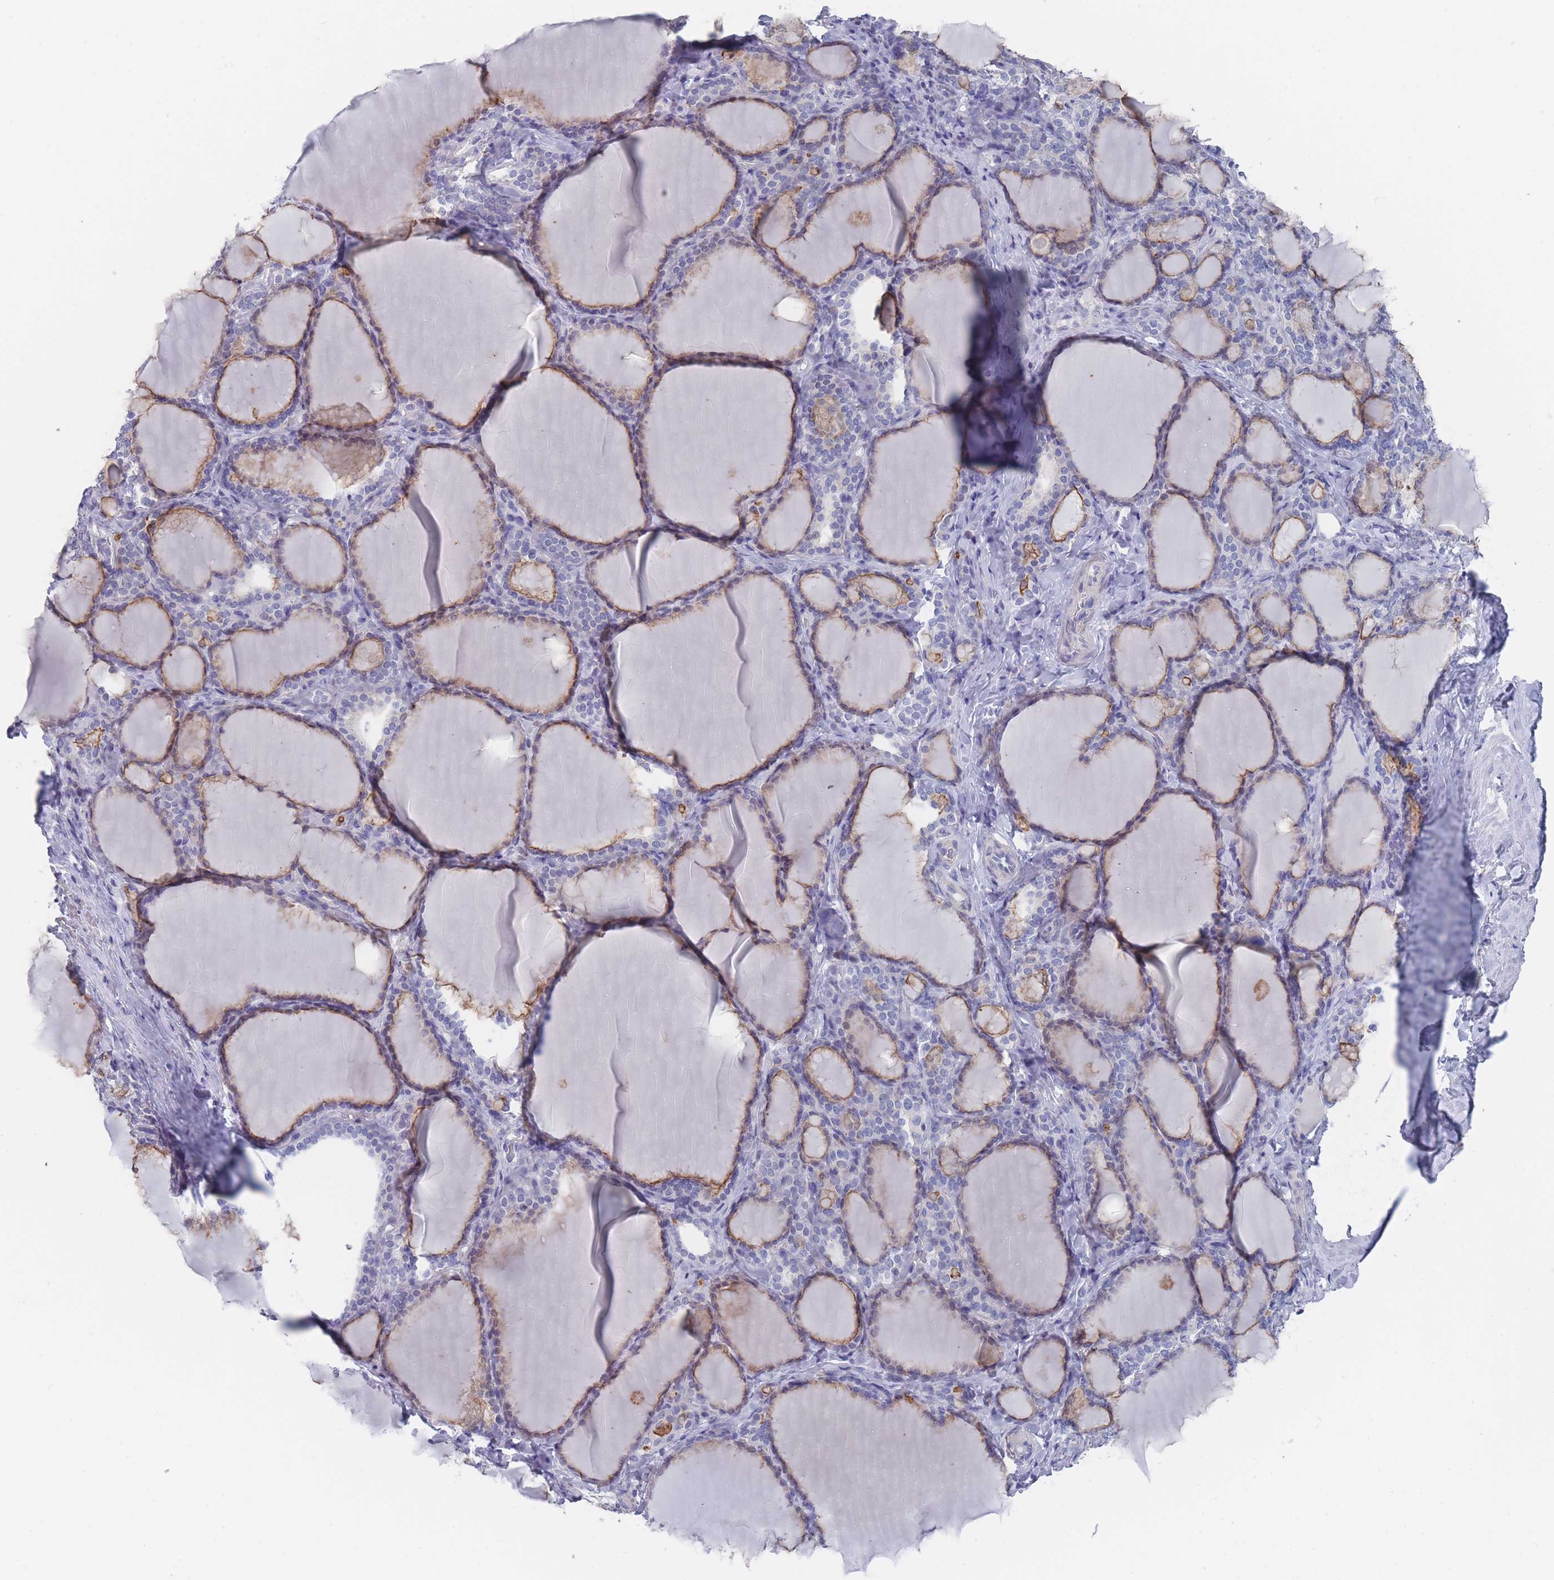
{"staining": {"intensity": "weak", "quantity": "<25%", "location": "cytoplasmic/membranous"}, "tissue": "thyroid gland", "cell_type": "Glandular cells", "image_type": "normal", "snomed": [{"axis": "morphology", "description": "Normal tissue, NOS"}, {"axis": "topography", "description": "Thyroid gland"}], "caption": "IHC histopathology image of unremarkable thyroid gland: human thyroid gland stained with DAB reveals no significant protein staining in glandular cells.", "gene": "PIGU", "patient": {"sex": "female", "age": 31}}